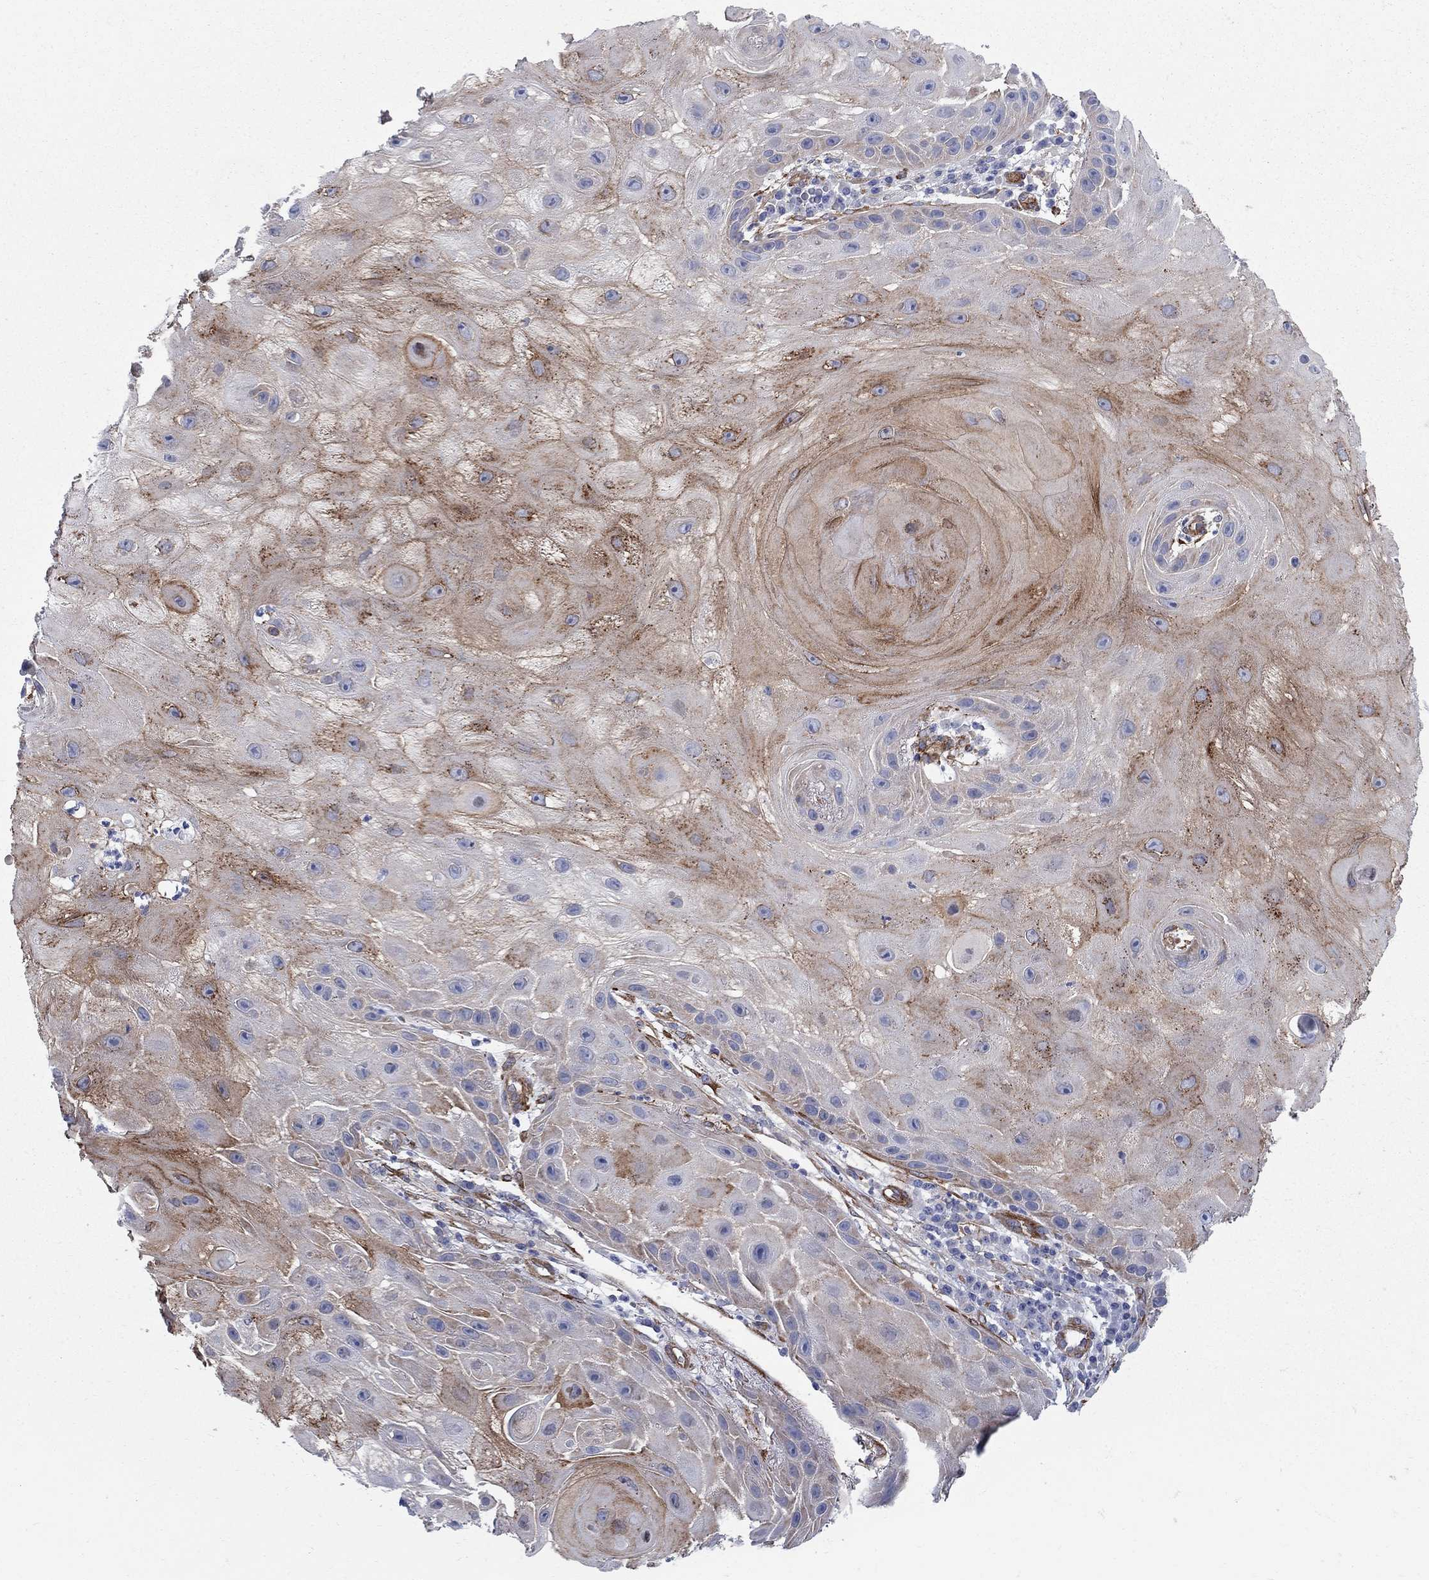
{"staining": {"intensity": "moderate", "quantity": "25%-75%", "location": "cytoplasmic/membranous"}, "tissue": "skin cancer", "cell_type": "Tumor cells", "image_type": "cancer", "snomed": [{"axis": "morphology", "description": "Normal tissue, NOS"}, {"axis": "morphology", "description": "Squamous cell carcinoma, NOS"}, {"axis": "topography", "description": "Skin"}], "caption": "A histopathology image of squamous cell carcinoma (skin) stained for a protein exhibits moderate cytoplasmic/membranous brown staining in tumor cells.", "gene": "SEPTIN8", "patient": {"sex": "male", "age": 79}}